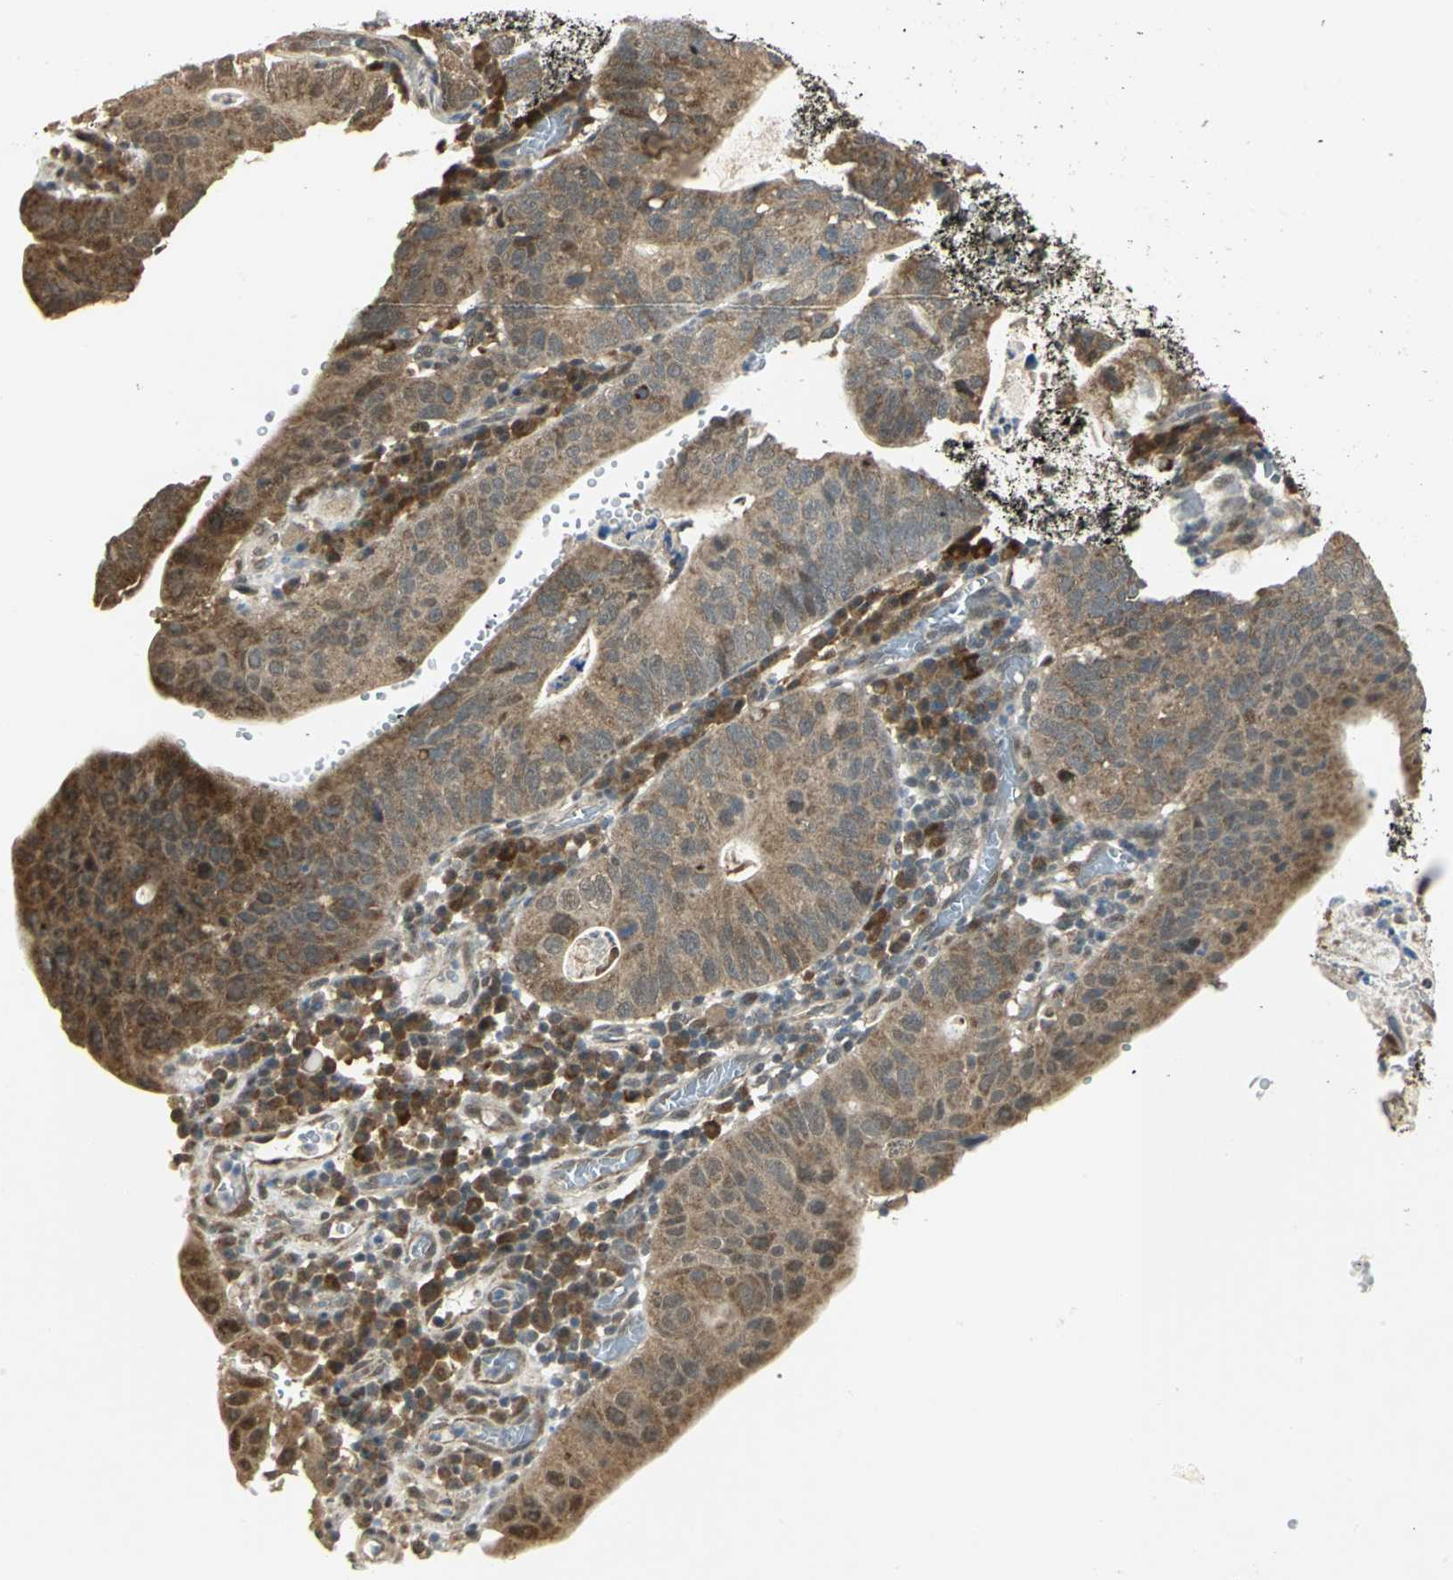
{"staining": {"intensity": "moderate", "quantity": ">75%", "location": "cytoplasmic/membranous"}, "tissue": "stomach cancer", "cell_type": "Tumor cells", "image_type": "cancer", "snomed": [{"axis": "morphology", "description": "Adenocarcinoma, NOS"}, {"axis": "topography", "description": "Stomach"}], "caption": "Tumor cells demonstrate medium levels of moderate cytoplasmic/membranous expression in about >75% of cells in human stomach adenocarcinoma.", "gene": "PSMC4", "patient": {"sex": "male", "age": 59}}